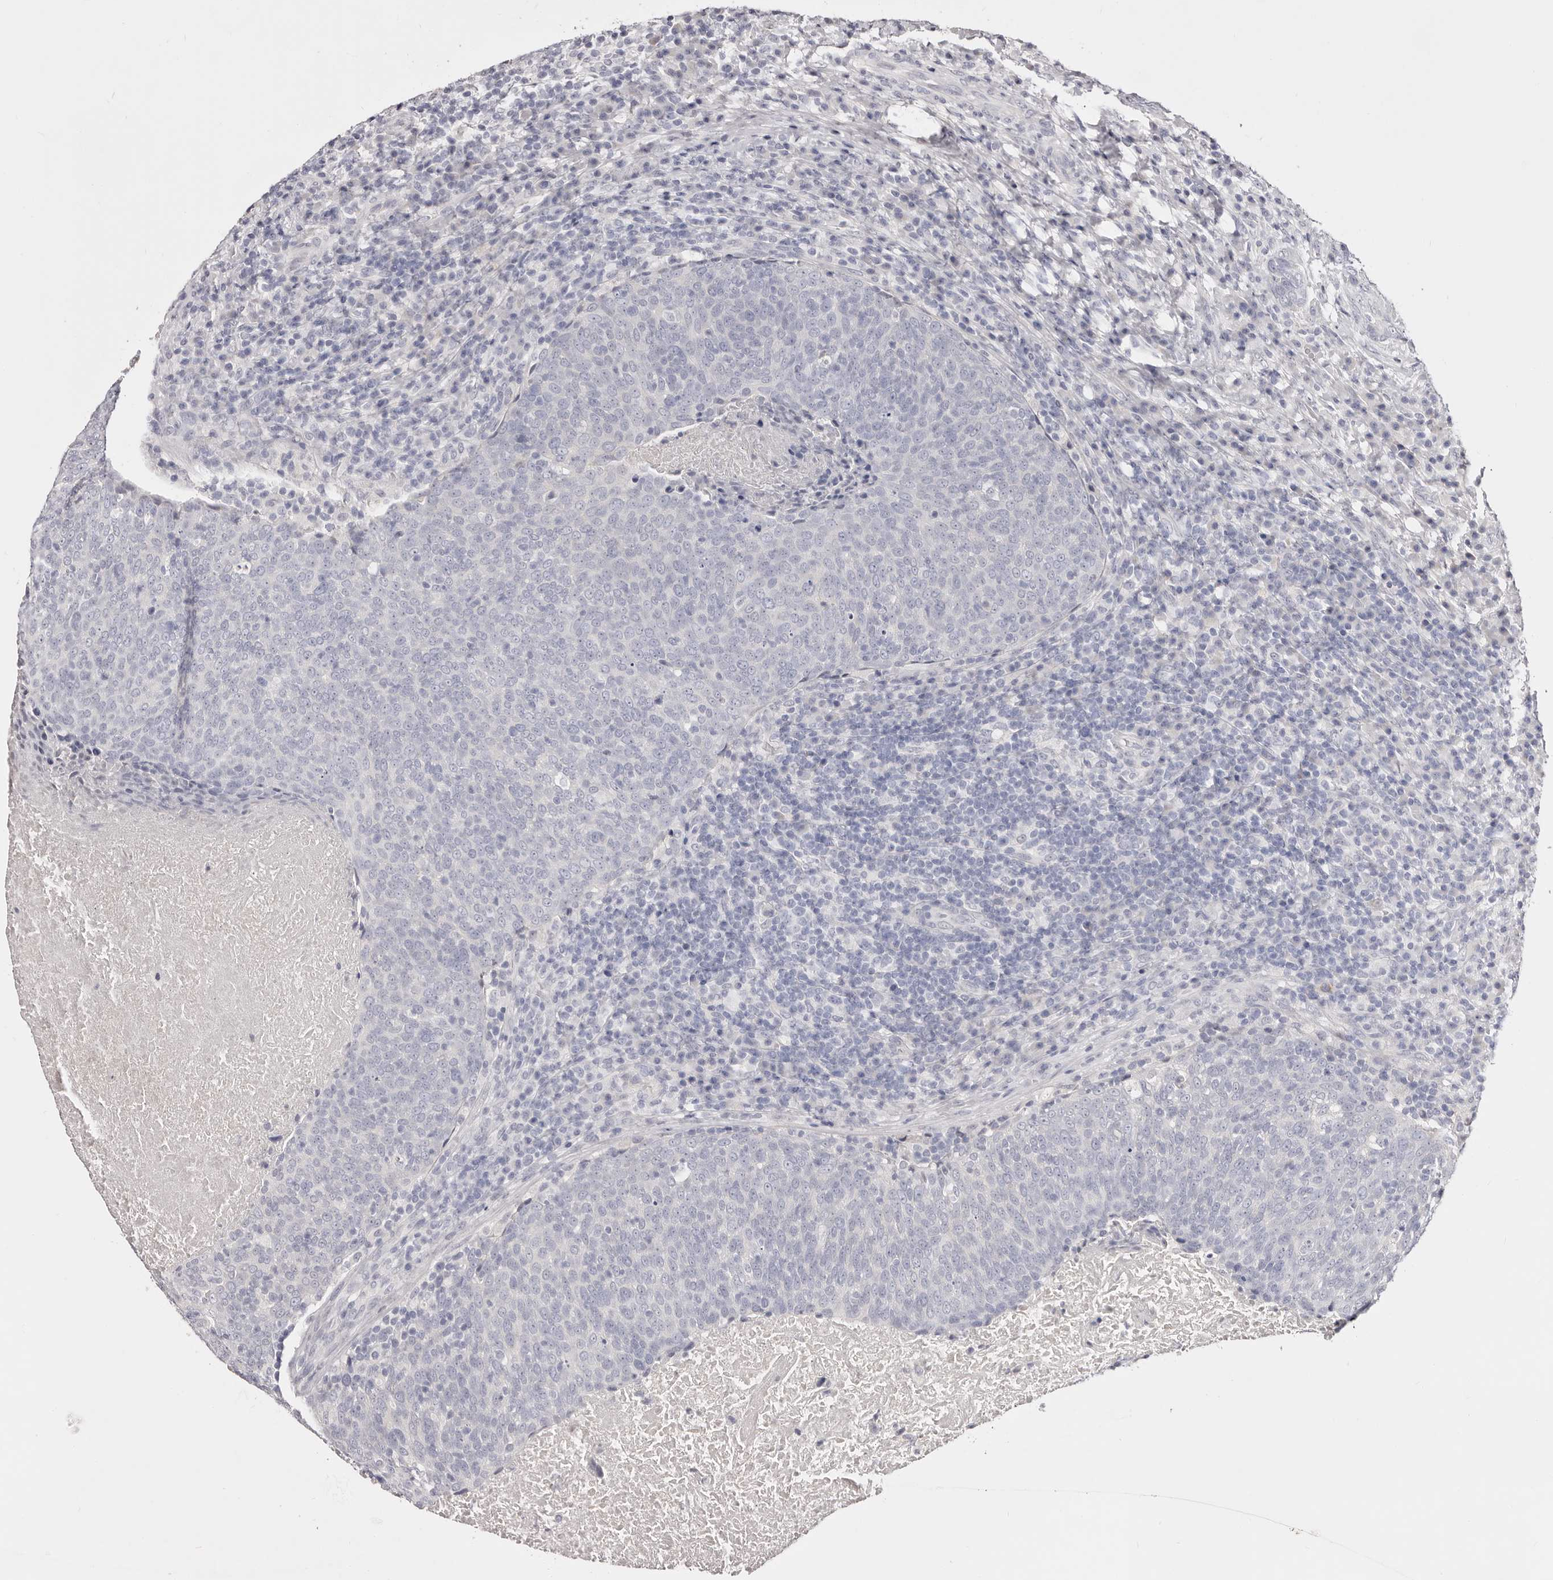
{"staining": {"intensity": "negative", "quantity": "none", "location": "none"}, "tissue": "head and neck cancer", "cell_type": "Tumor cells", "image_type": "cancer", "snomed": [{"axis": "morphology", "description": "Squamous cell carcinoma, NOS"}, {"axis": "morphology", "description": "Squamous cell carcinoma, metastatic, NOS"}, {"axis": "topography", "description": "Lymph node"}, {"axis": "topography", "description": "Head-Neck"}], "caption": "Immunohistochemistry (IHC) image of head and neck cancer (squamous cell carcinoma) stained for a protein (brown), which reveals no positivity in tumor cells.", "gene": "AKNAD1", "patient": {"sex": "male", "age": 62}}